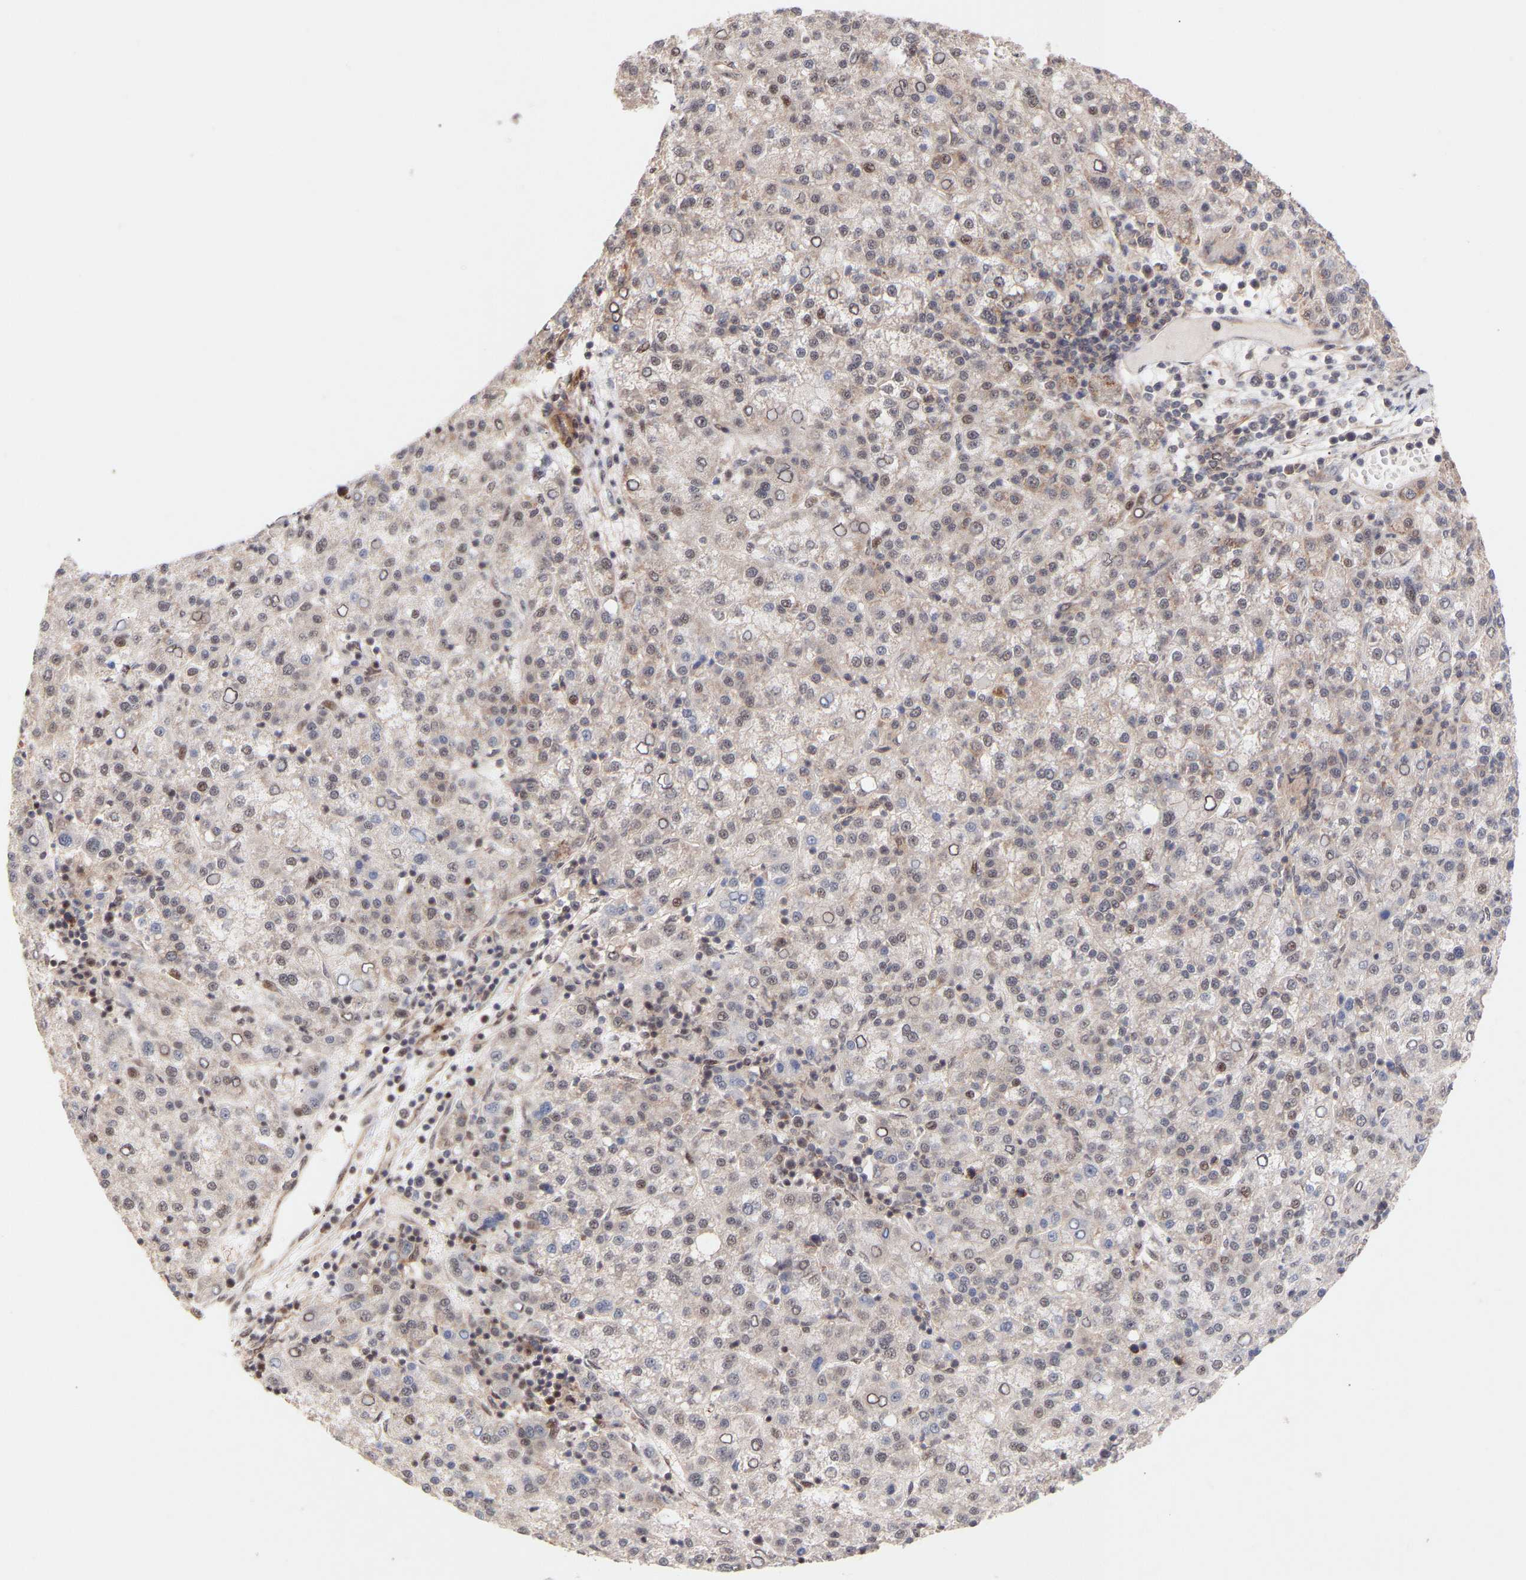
{"staining": {"intensity": "weak", "quantity": "<25%", "location": "cytoplasmic/membranous,nuclear"}, "tissue": "liver cancer", "cell_type": "Tumor cells", "image_type": "cancer", "snomed": [{"axis": "morphology", "description": "Carcinoma, Hepatocellular, NOS"}, {"axis": "topography", "description": "Liver"}], "caption": "An IHC image of liver cancer is shown. There is no staining in tumor cells of liver cancer.", "gene": "PDLIM5", "patient": {"sex": "female", "age": 58}}